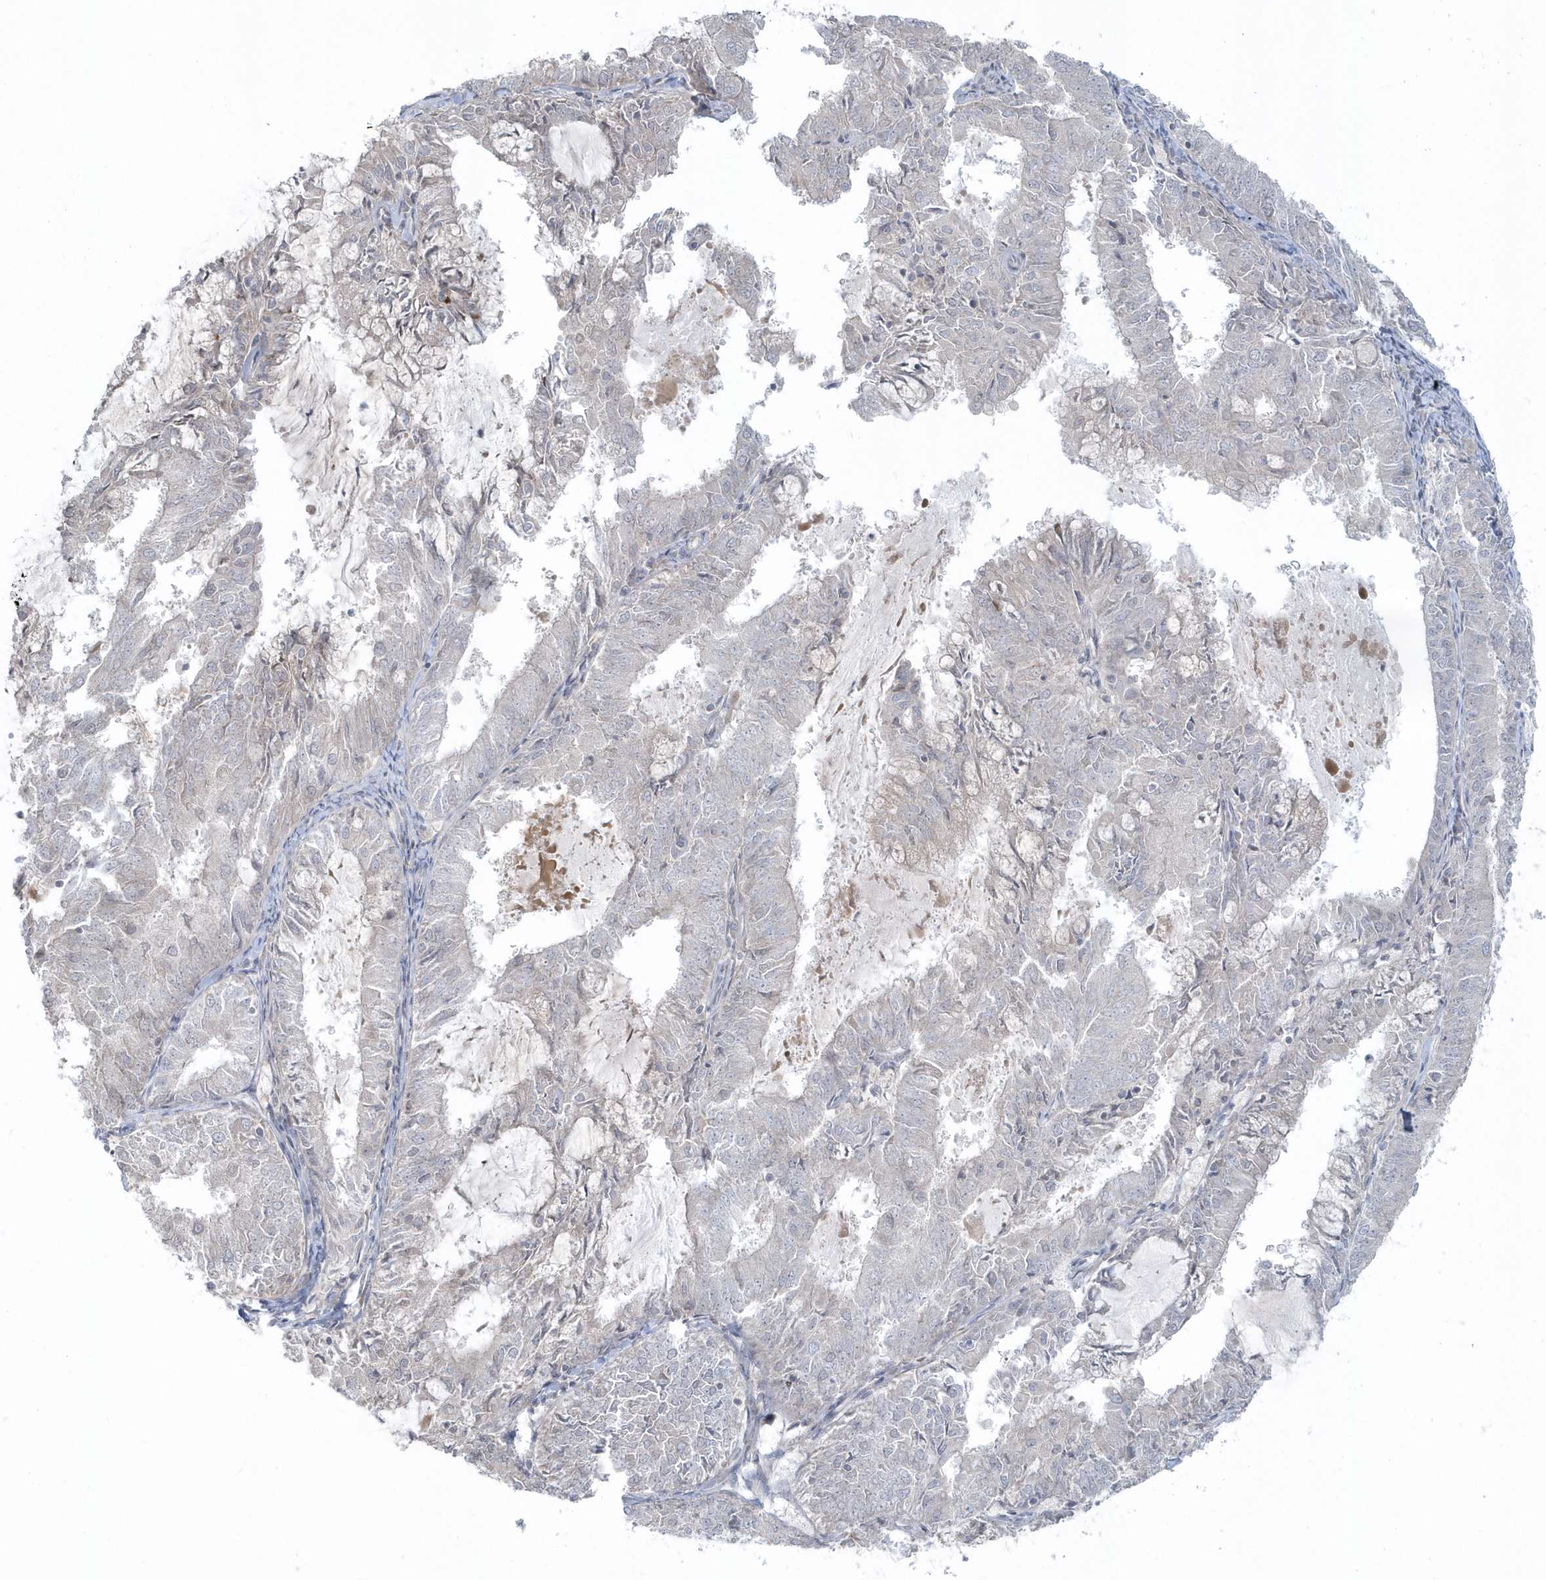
{"staining": {"intensity": "negative", "quantity": "none", "location": "none"}, "tissue": "endometrial cancer", "cell_type": "Tumor cells", "image_type": "cancer", "snomed": [{"axis": "morphology", "description": "Adenocarcinoma, NOS"}, {"axis": "topography", "description": "Endometrium"}], "caption": "Adenocarcinoma (endometrial) stained for a protein using IHC exhibits no expression tumor cells.", "gene": "BLTP3A", "patient": {"sex": "female", "age": 57}}